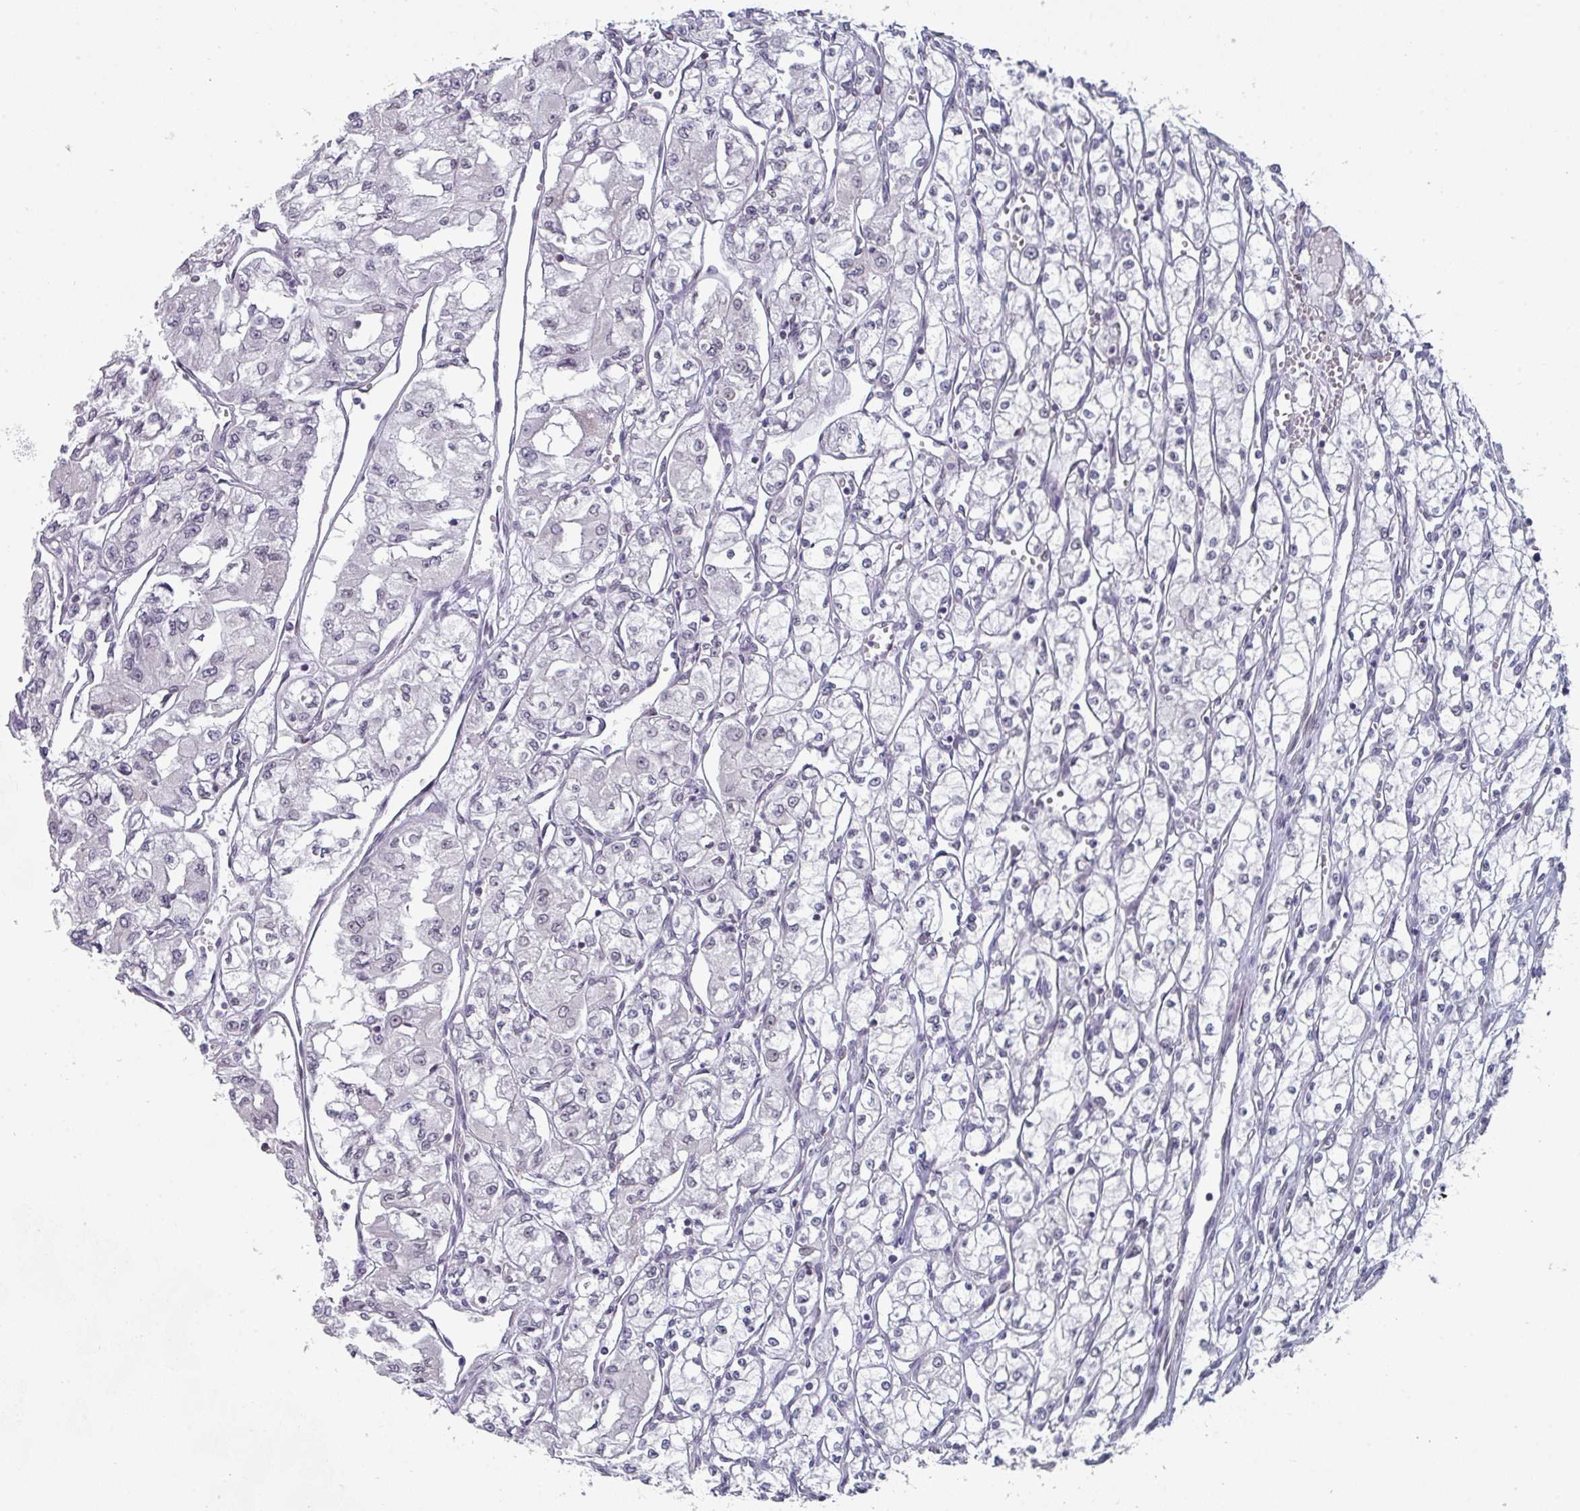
{"staining": {"intensity": "negative", "quantity": "none", "location": "none"}, "tissue": "renal cancer", "cell_type": "Tumor cells", "image_type": "cancer", "snomed": [{"axis": "morphology", "description": "Adenocarcinoma, NOS"}, {"axis": "topography", "description": "Kidney"}], "caption": "DAB immunohistochemical staining of human renal cancer exhibits no significant expression in tumor cells. The staining was performed using DAB to visualize the protein expression in brown, while the nuclei were stained in blue with hematoxylin (Magnification: 20x).", "gene": "RASAL3", "patient": {"sex": "male", "age": 59}}